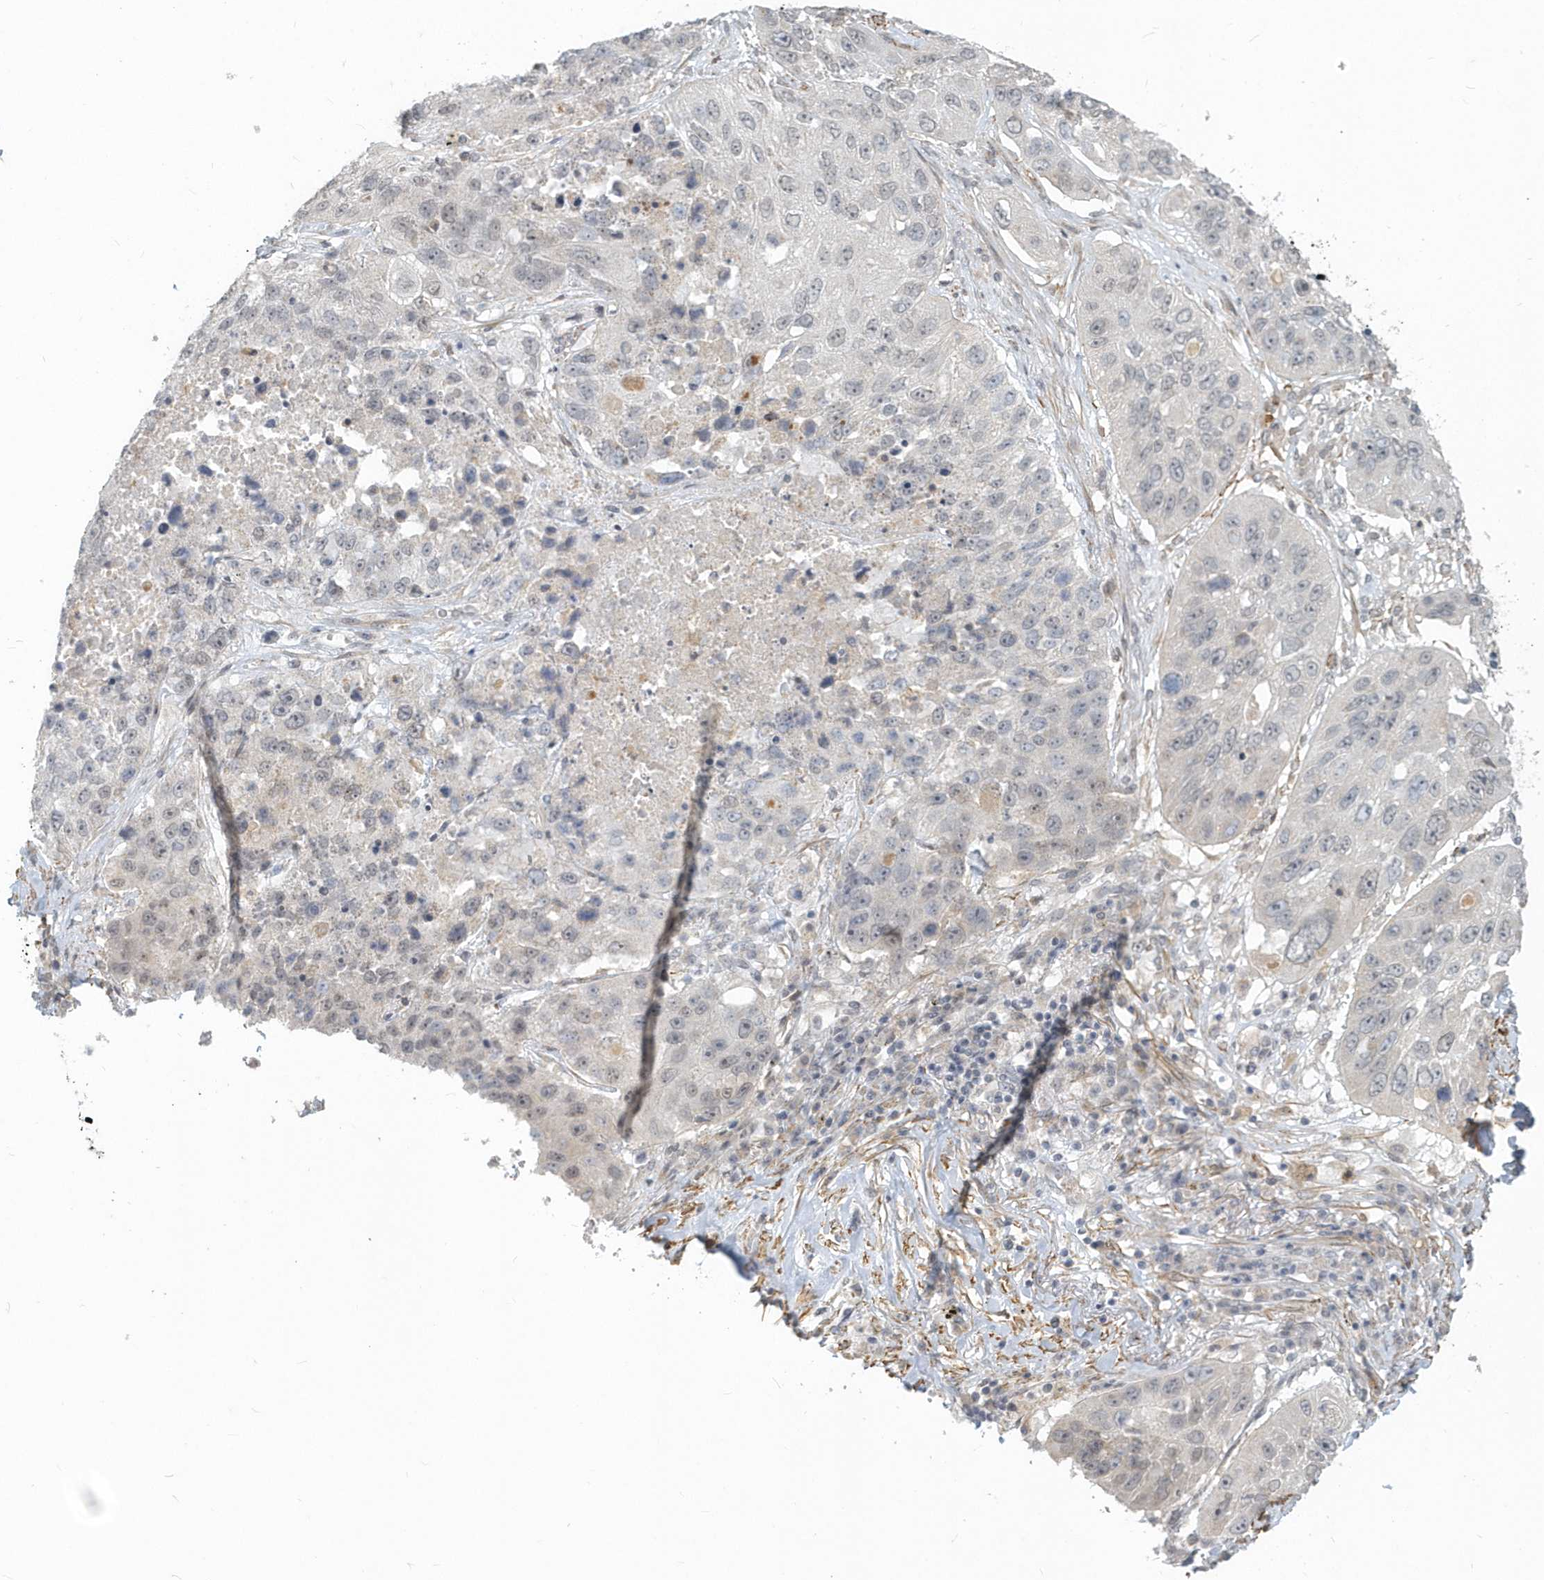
{"staining": {"intensity": "negative", "quantity": "none", "location": "none"}, "tissue": "lung cancer", "cell_type": "Tumor cells", "image_type": "cancer", "snomed": [{"axis": "morphology", "description": "Squamous cell carcinoma, NOS"}, {"axis": "topography", "description": "Lung"}], "caption": "Tumor cells are negative for protein expression in human squamous cell carcinoma (lung).", "gene": "NAPB", "patient": {"sex": "male", "age": 61}}